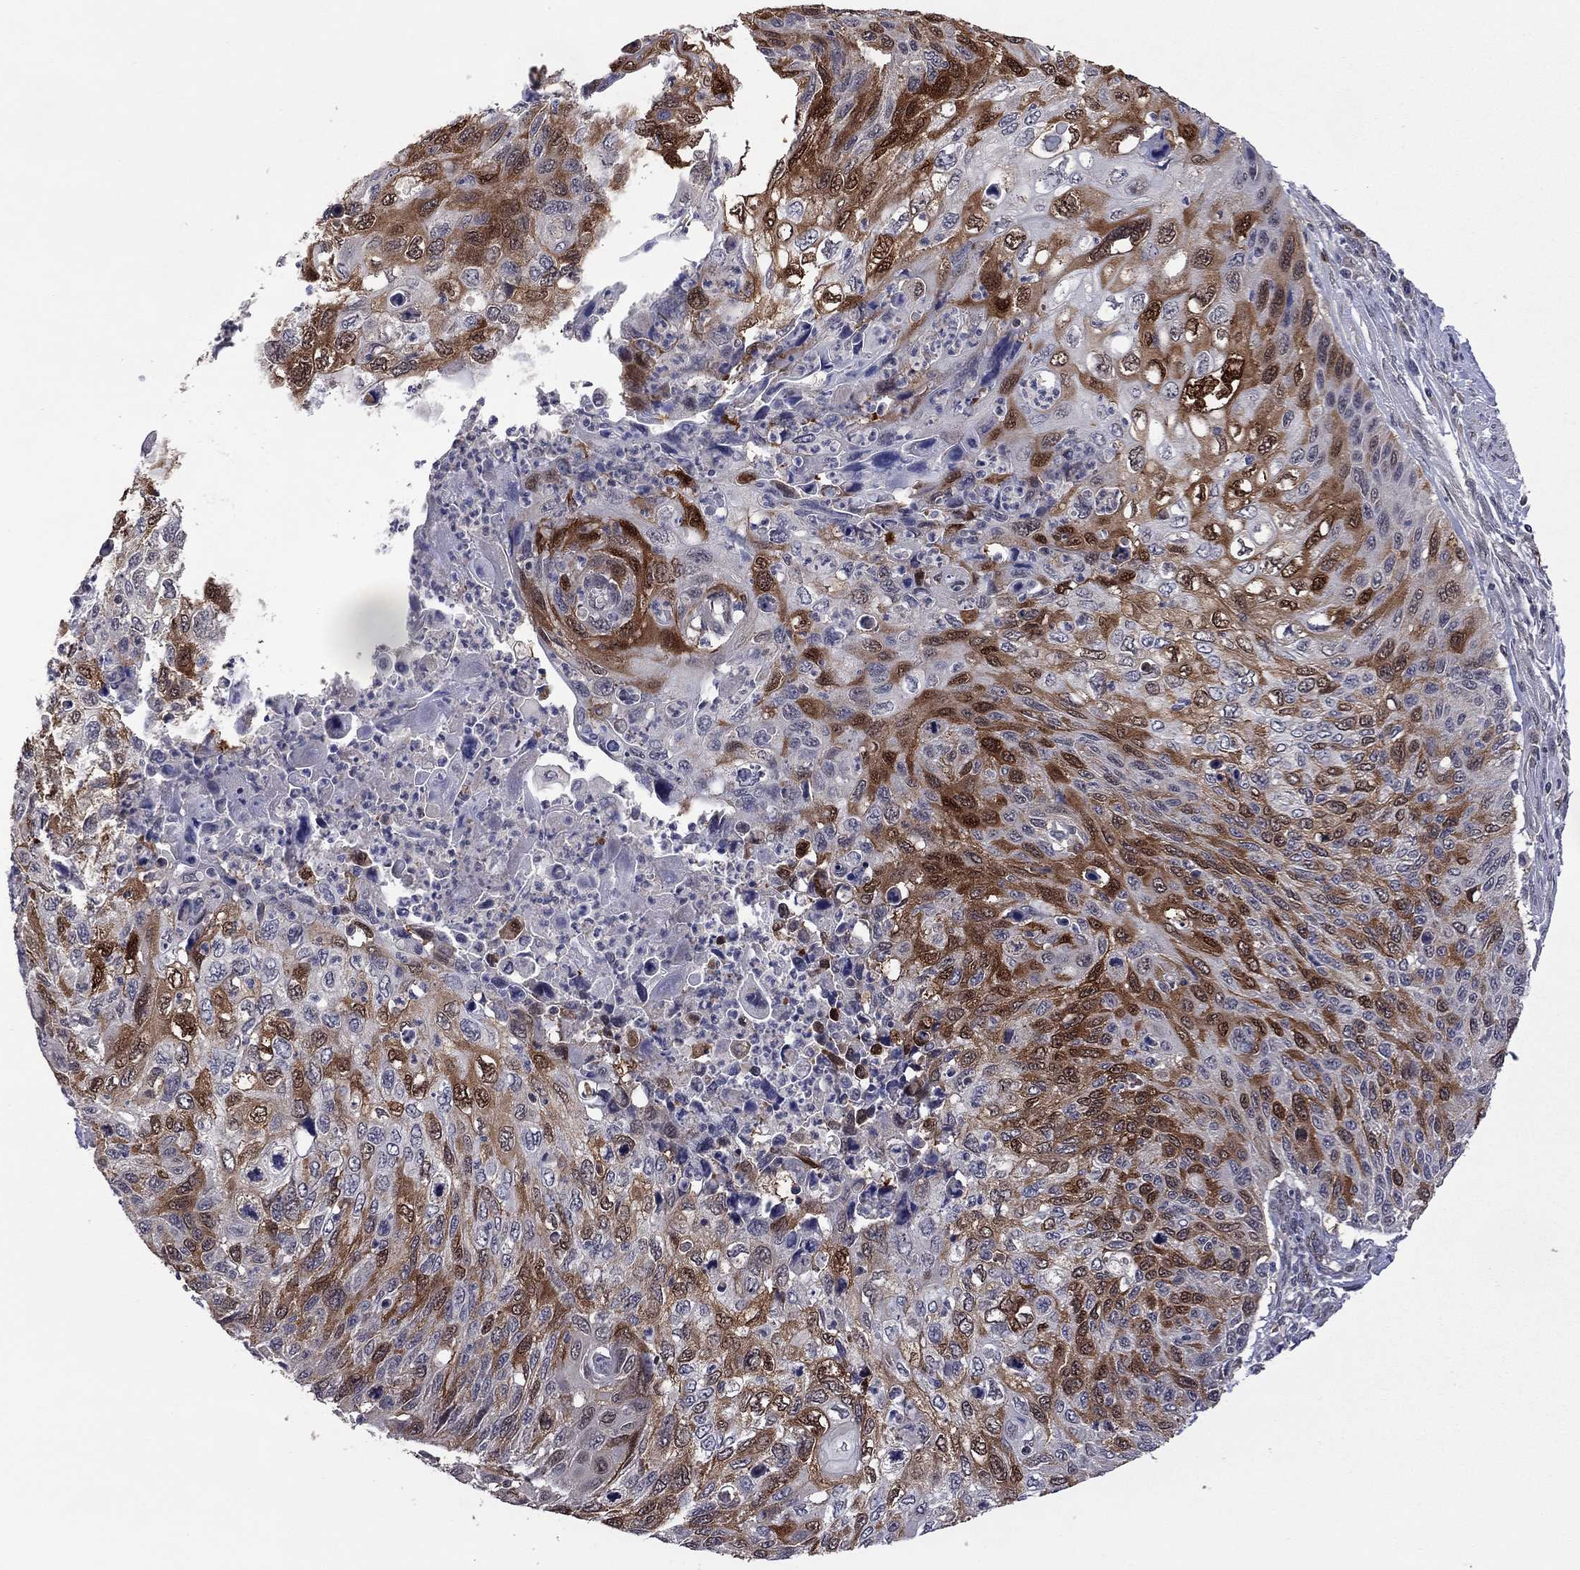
{"staining": {"intensity": "strong", "quantity": "25%-75%", "location": "cytoplasmic/membranous"}, "tissue": "cervical cancer", "cell_type": "Tumor cells", "image_type": "cancer", "snomed": [{"axis": "morphology", "description": "Squamous cell carcinoma, NOS"}, {"axis": "topography", "description": "Cervix"}], "caption": "This is a micrograph of immunohistochemistry staining of squamous cell carcinoma (cervical), which shows strong staining in the cytoplasmic/membranous of tumor cells.", "gene": "GPAA1", "patient": {"sex": "female", "age": 70}}